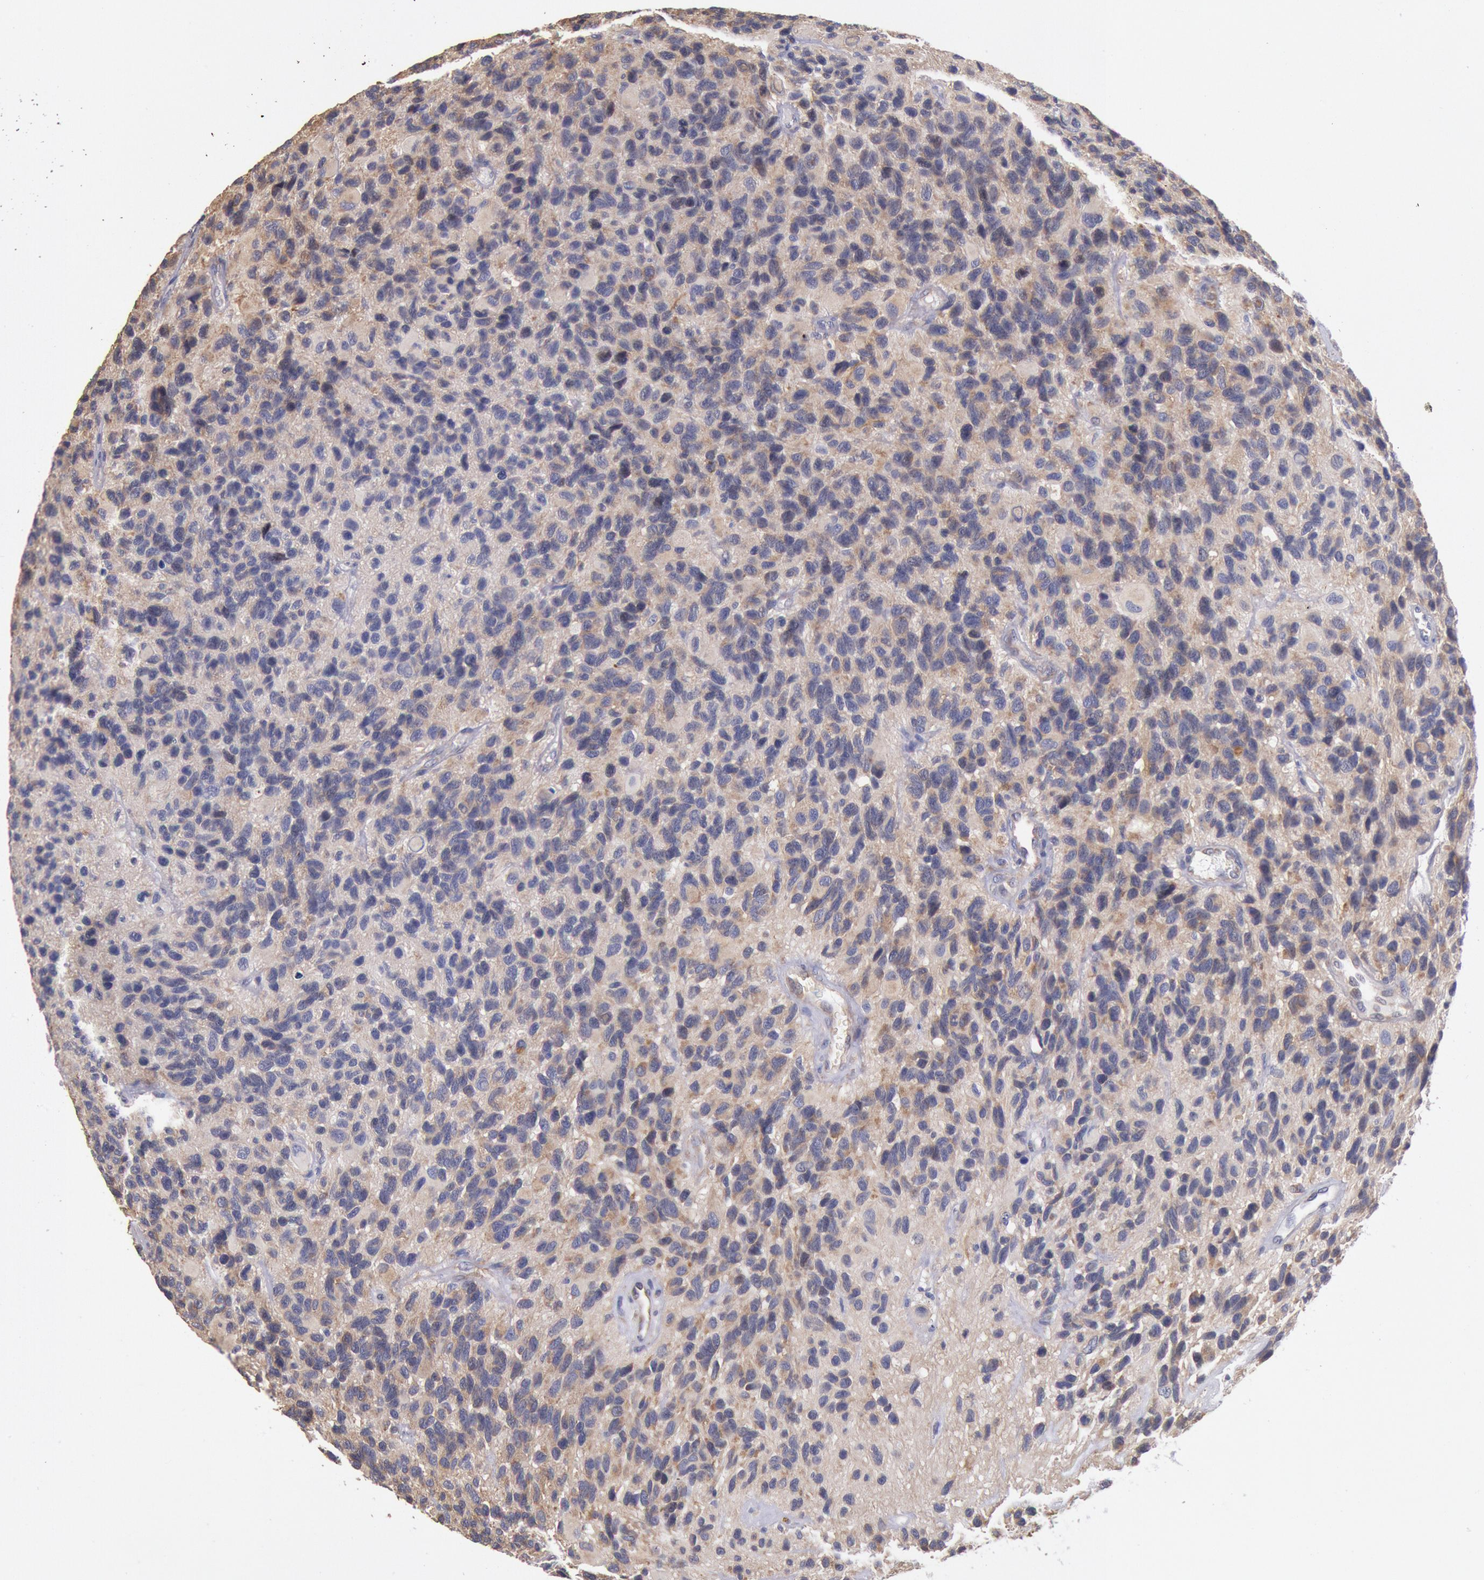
{"staining": {"intensity": "moderate", "quantity": ">75%", "location": "cytoplasmic/membranous"}, "tissue": "glioma", "cell_type": "Tumor cells", "image_type": "cancer", "snomed": [{"axis": "morphology", "description": "Glioma, malignant, High grade"}, {"axis": "topography", "description": "Brain"}], "caption": "Malignant glioma (high-grade) stained with a brown dye reveals moderate cytoplasmic/membranous positive positivity in approximately >75% of tumor cells.", "gene": "DRG1", "patient": {"sex": "male", "age": 77}}